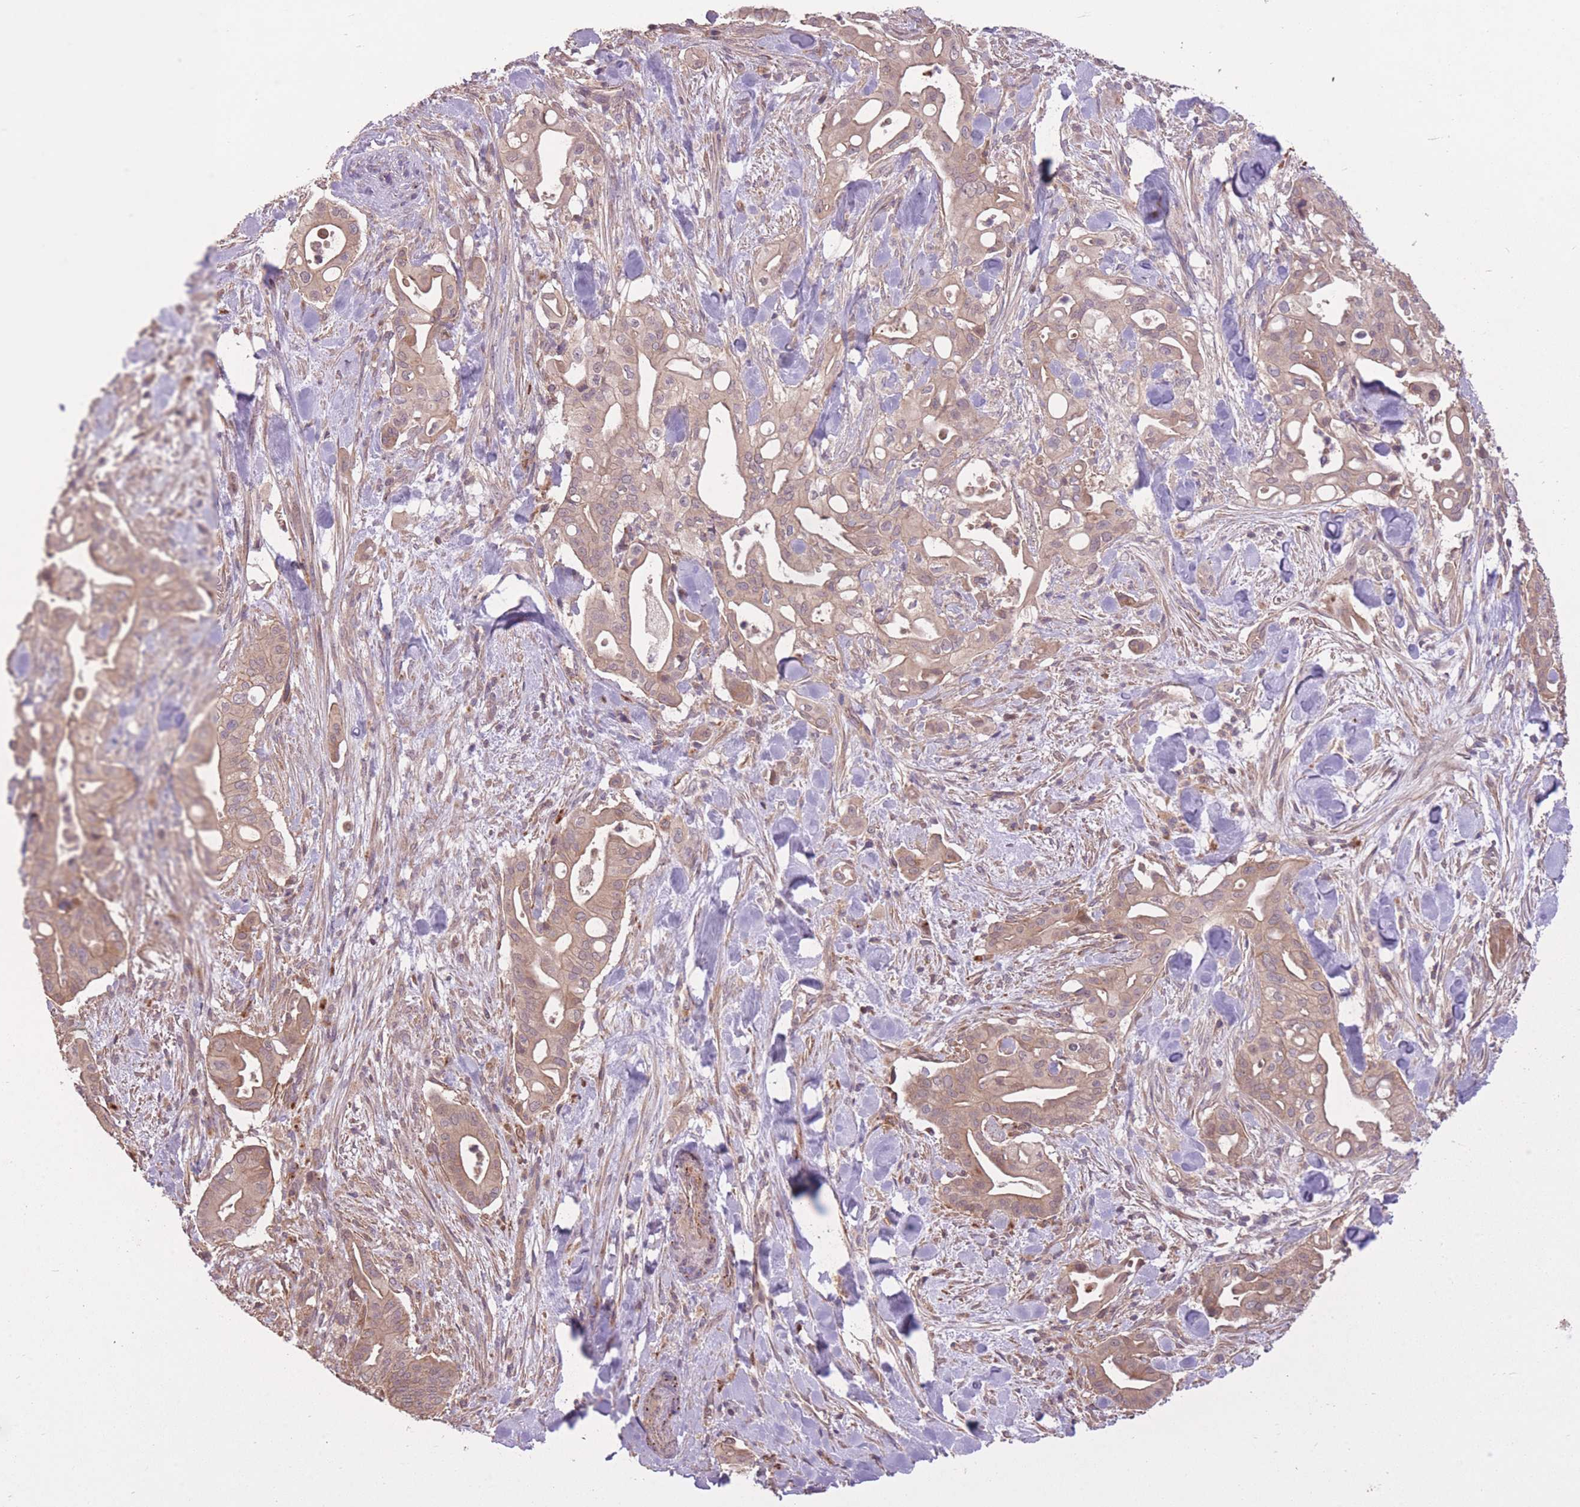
{"staining": {"intensity": "moderate", "quantity": ">75%", "location": "cytoplasmic/membranous"}, "tissue": "liver cancer", "cell_type": "Tumor cells", "image_type": "cancer", "snomed": [{"axis": "morphology", "description": "Cholangiocarcinoma"}, {"axis": "topography", "description": "Liver"}], "caption": "Human cholangiocarcinoma (liver) stained for a protein (brown) reveals moderate cytoplasmic/membranous positive staining in about >75% of tumor cells.", "gene": "POLR3F", "patient": {"sex": "female", "age": 68}}